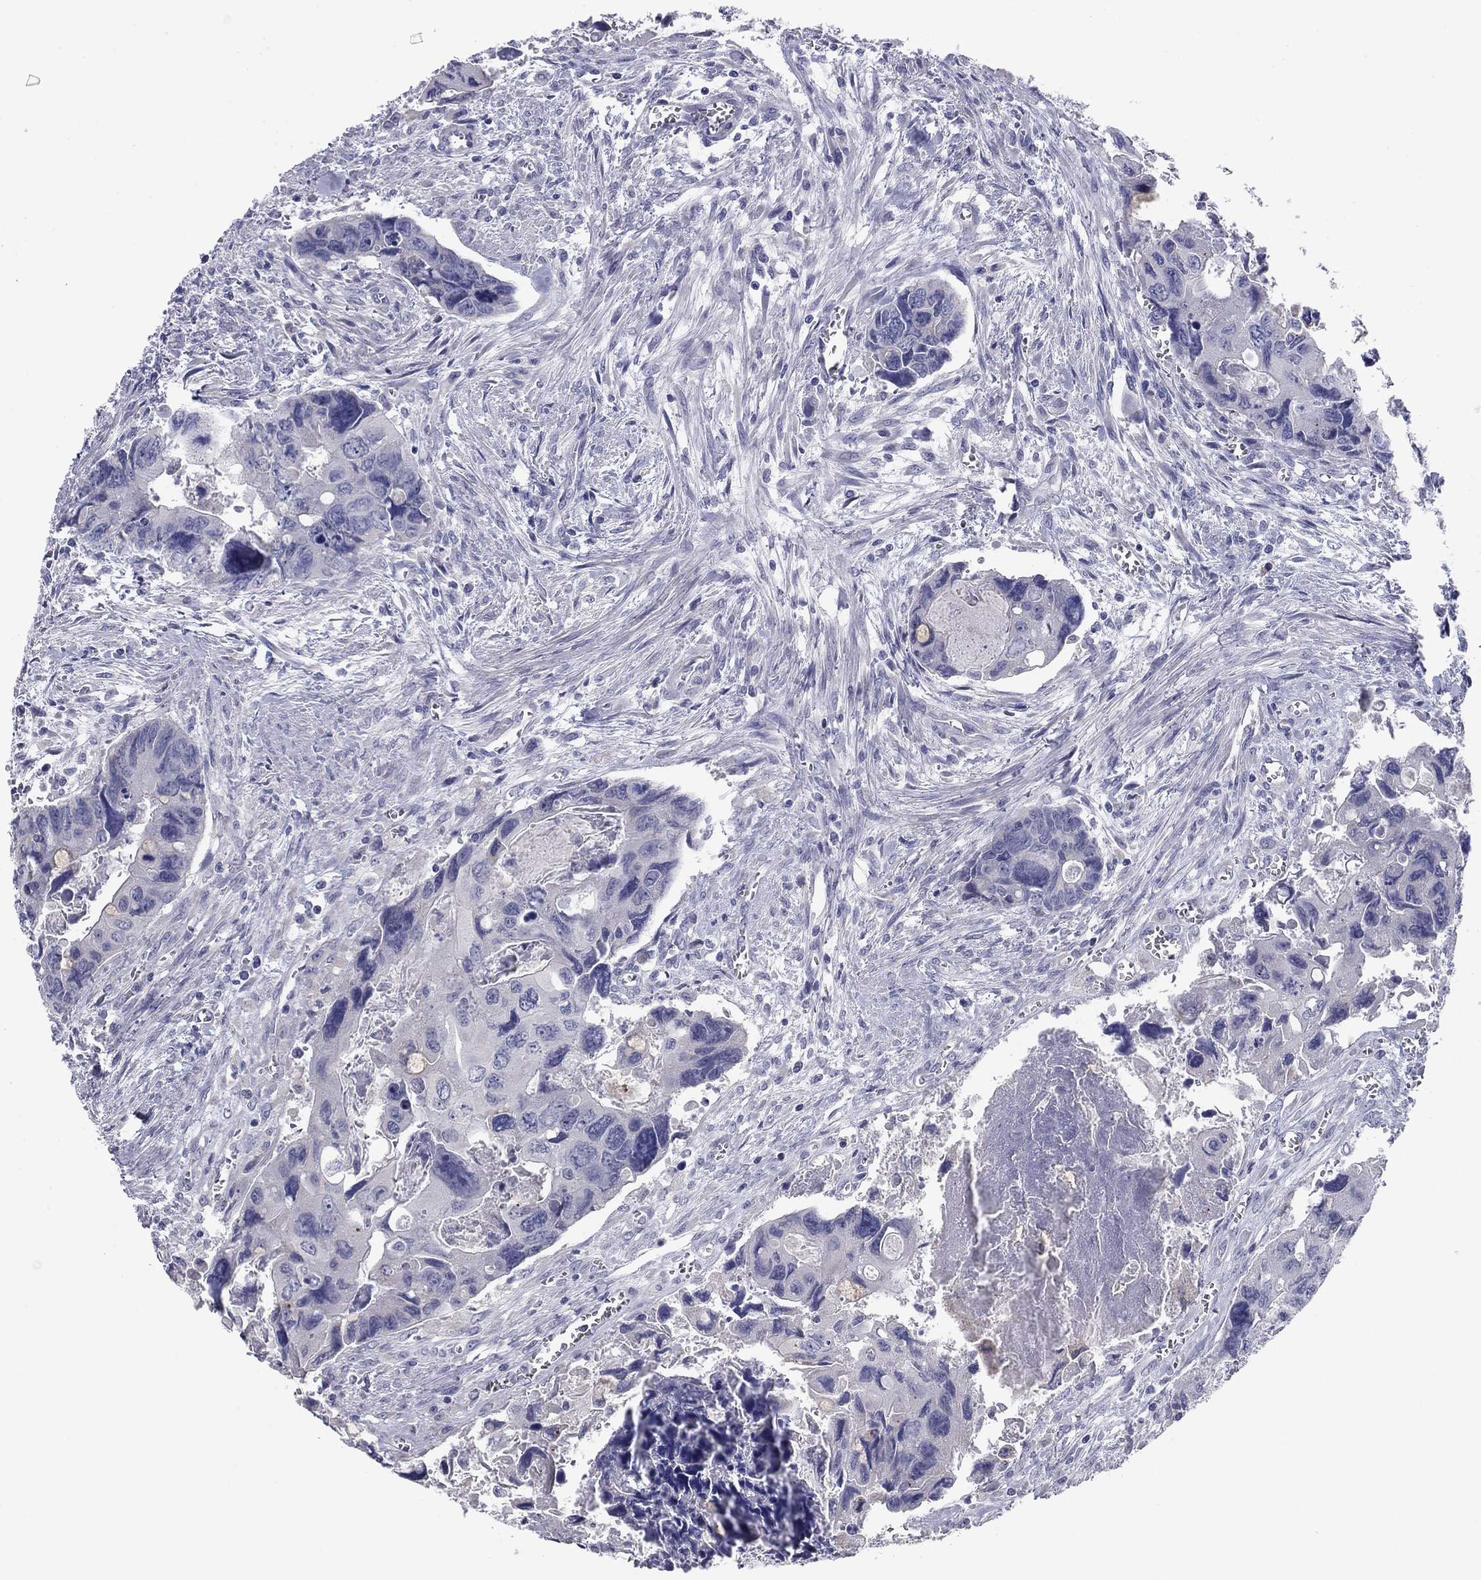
{"staining": {"intensity": "negative", "quantity": "none", "location": "none"}, "tissue": "colorectal cancer", "cell_type": "Tumor cells", "image_type": "cancer", "snomed": [{"axis": "morphology", "description": "Adenocarcinoma, NOS"}, {"axis": "topography", "description": "Rectum"}], "caption": "Tumor cells show no significant protein positivity in colorectal cancer.", "gene": "GRK7", "patient": {"sex": "male", "age": 62}}